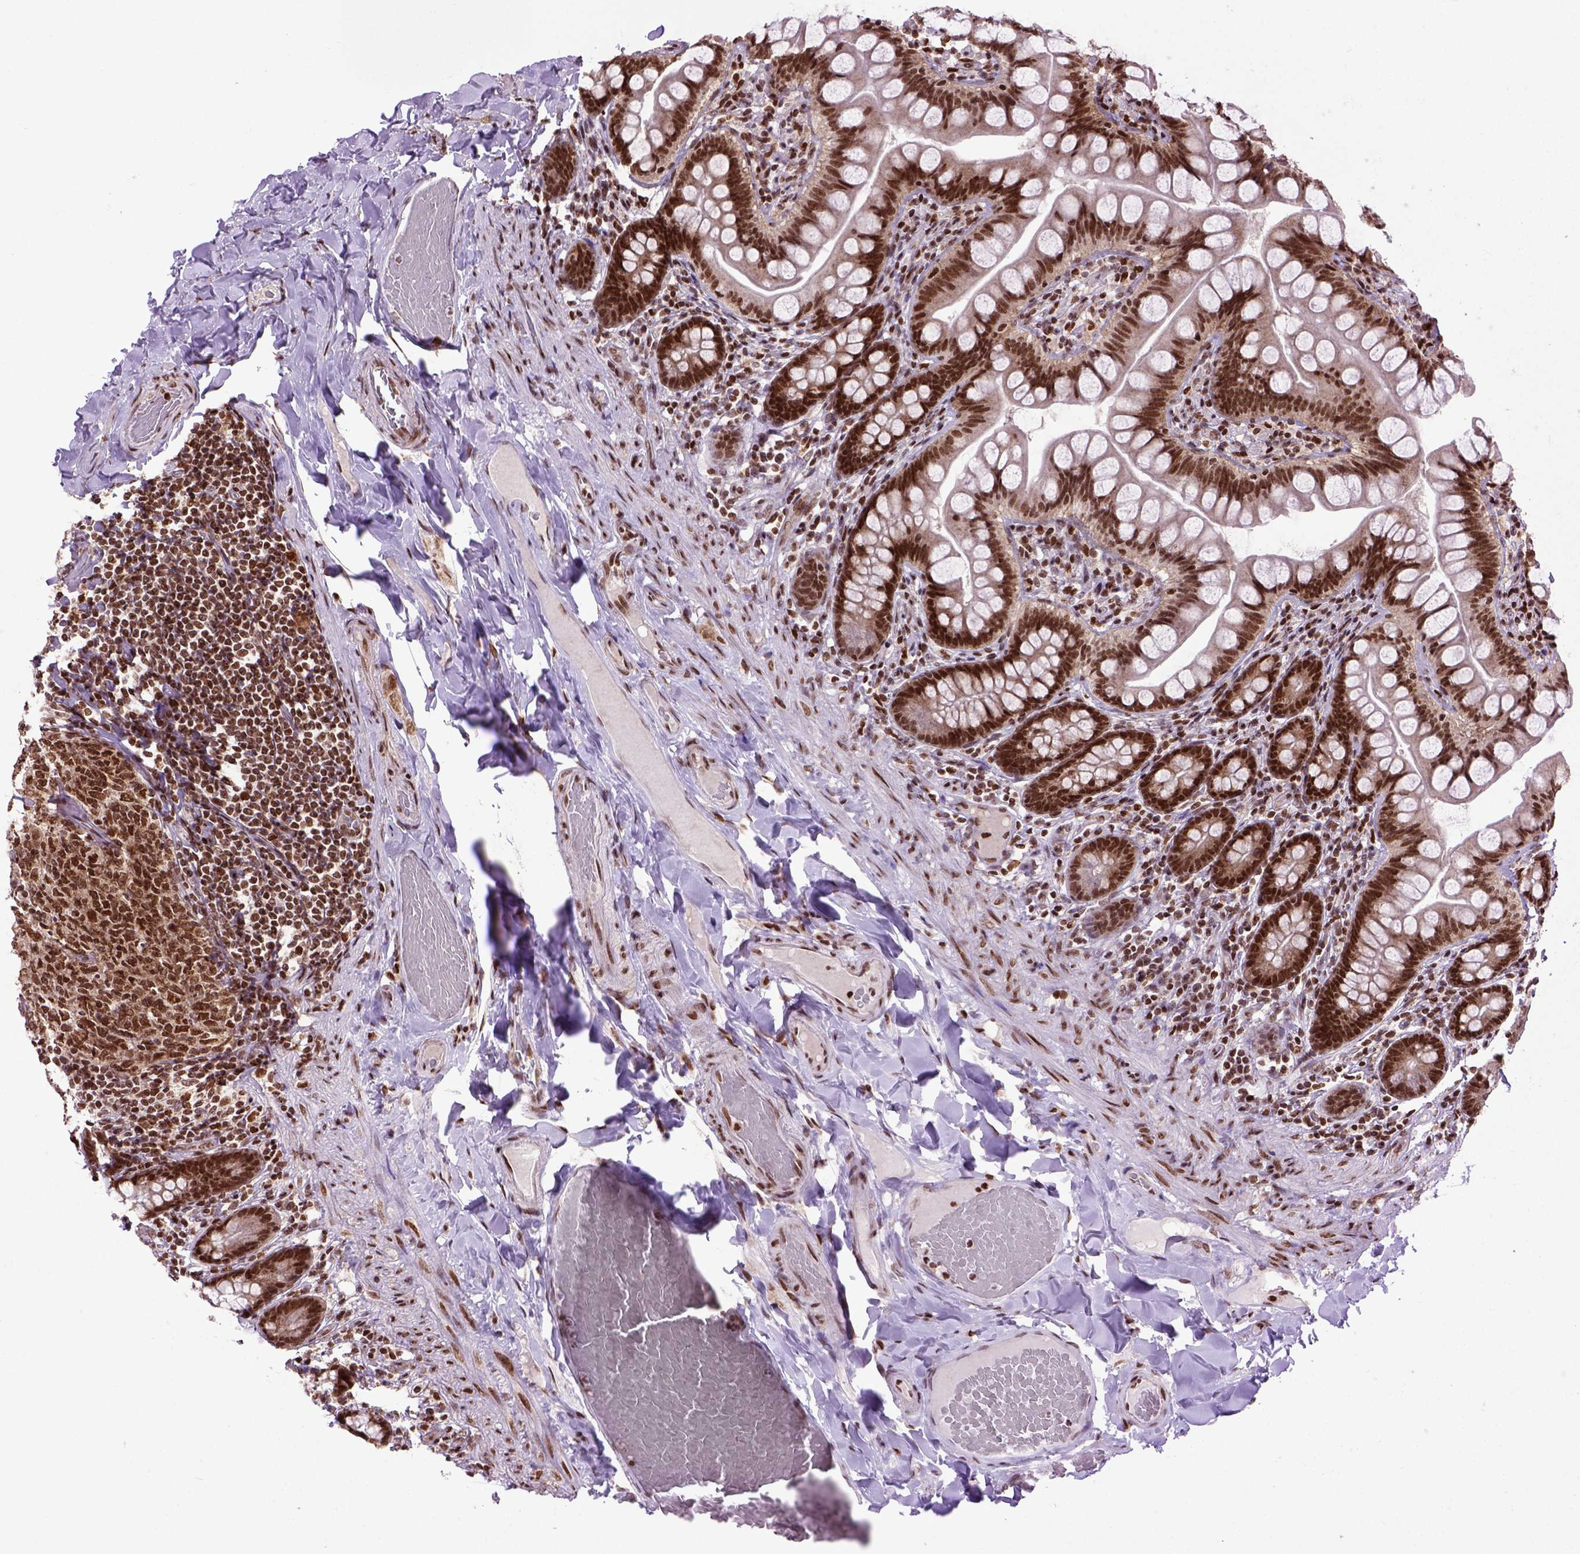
{"staining": {"intensity": "strong", "quantity": ">75%", "location": "nuclear"}, "tissue": "small intestine", "cell_type": "Glandular cells", "image_type": "normal", "snomed": [{"axis": "morphology", "description": "Normal tissue, NOS"}, {"axis": "topography", "description": "Small intestine"}], "caption": "Protein expression analysis of normal small intestine displays strong nuclear positivity in about >75% of glandular cells.", "gene": "CELF1", "patient": {"sex": "male", "age": 70}}